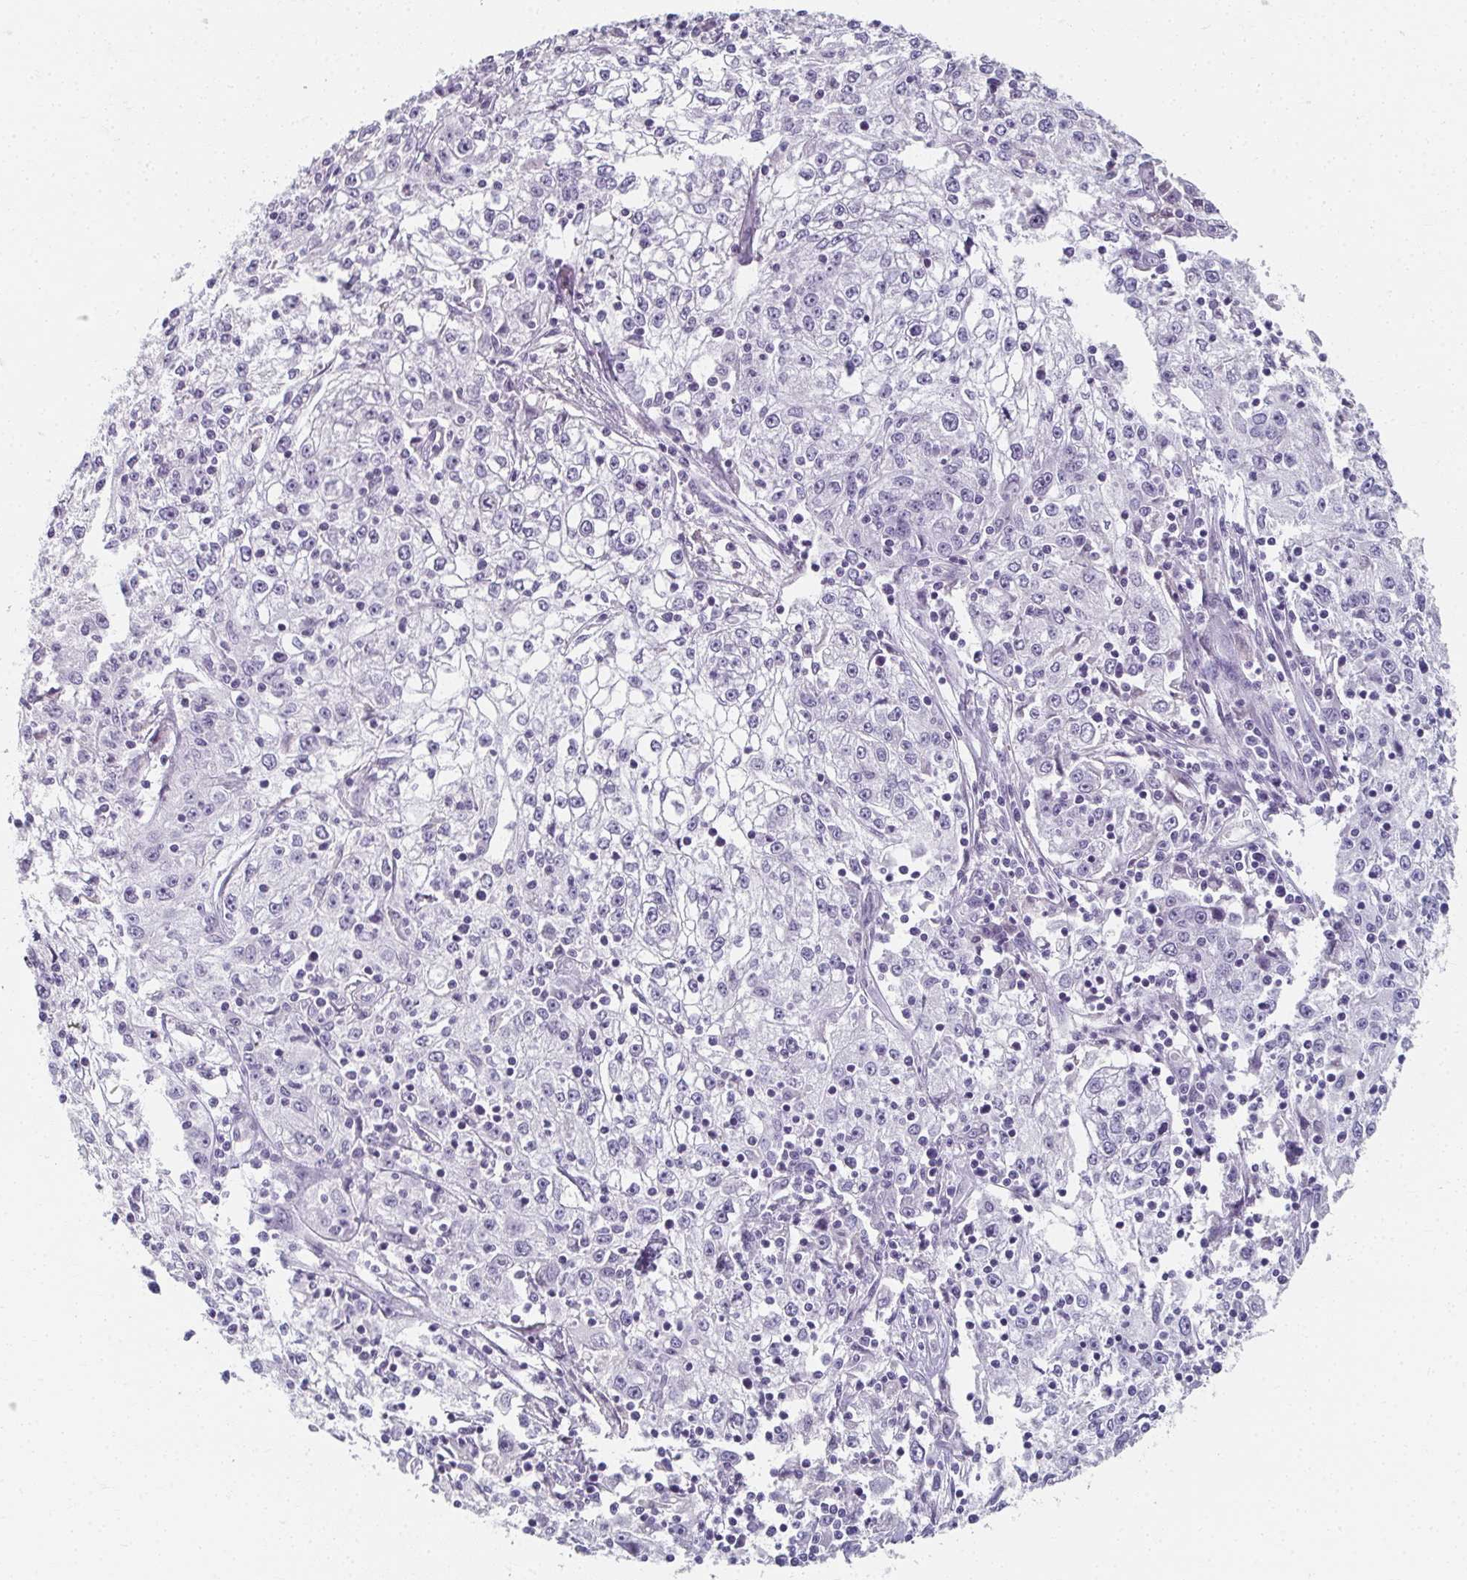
{"staining": {"intensity": "negative", "quantity": "none", "location": "none"}, "tissue": "cervical cancer", "cell_type": "Tumor cells", "image_type": "cancer", "snomed": [{"axis": "morphology", "description": "Squamous cell carcinoma, NOS"}, {"axis": "topography", "description": "Cervix"}], "caption": "Immunohistochemistry of squamous cell carcinoma (cervical) reveals no positivity in tumor cells.", "gene": "CAMKV", "patient": {"sex": "female", "age": 85}}